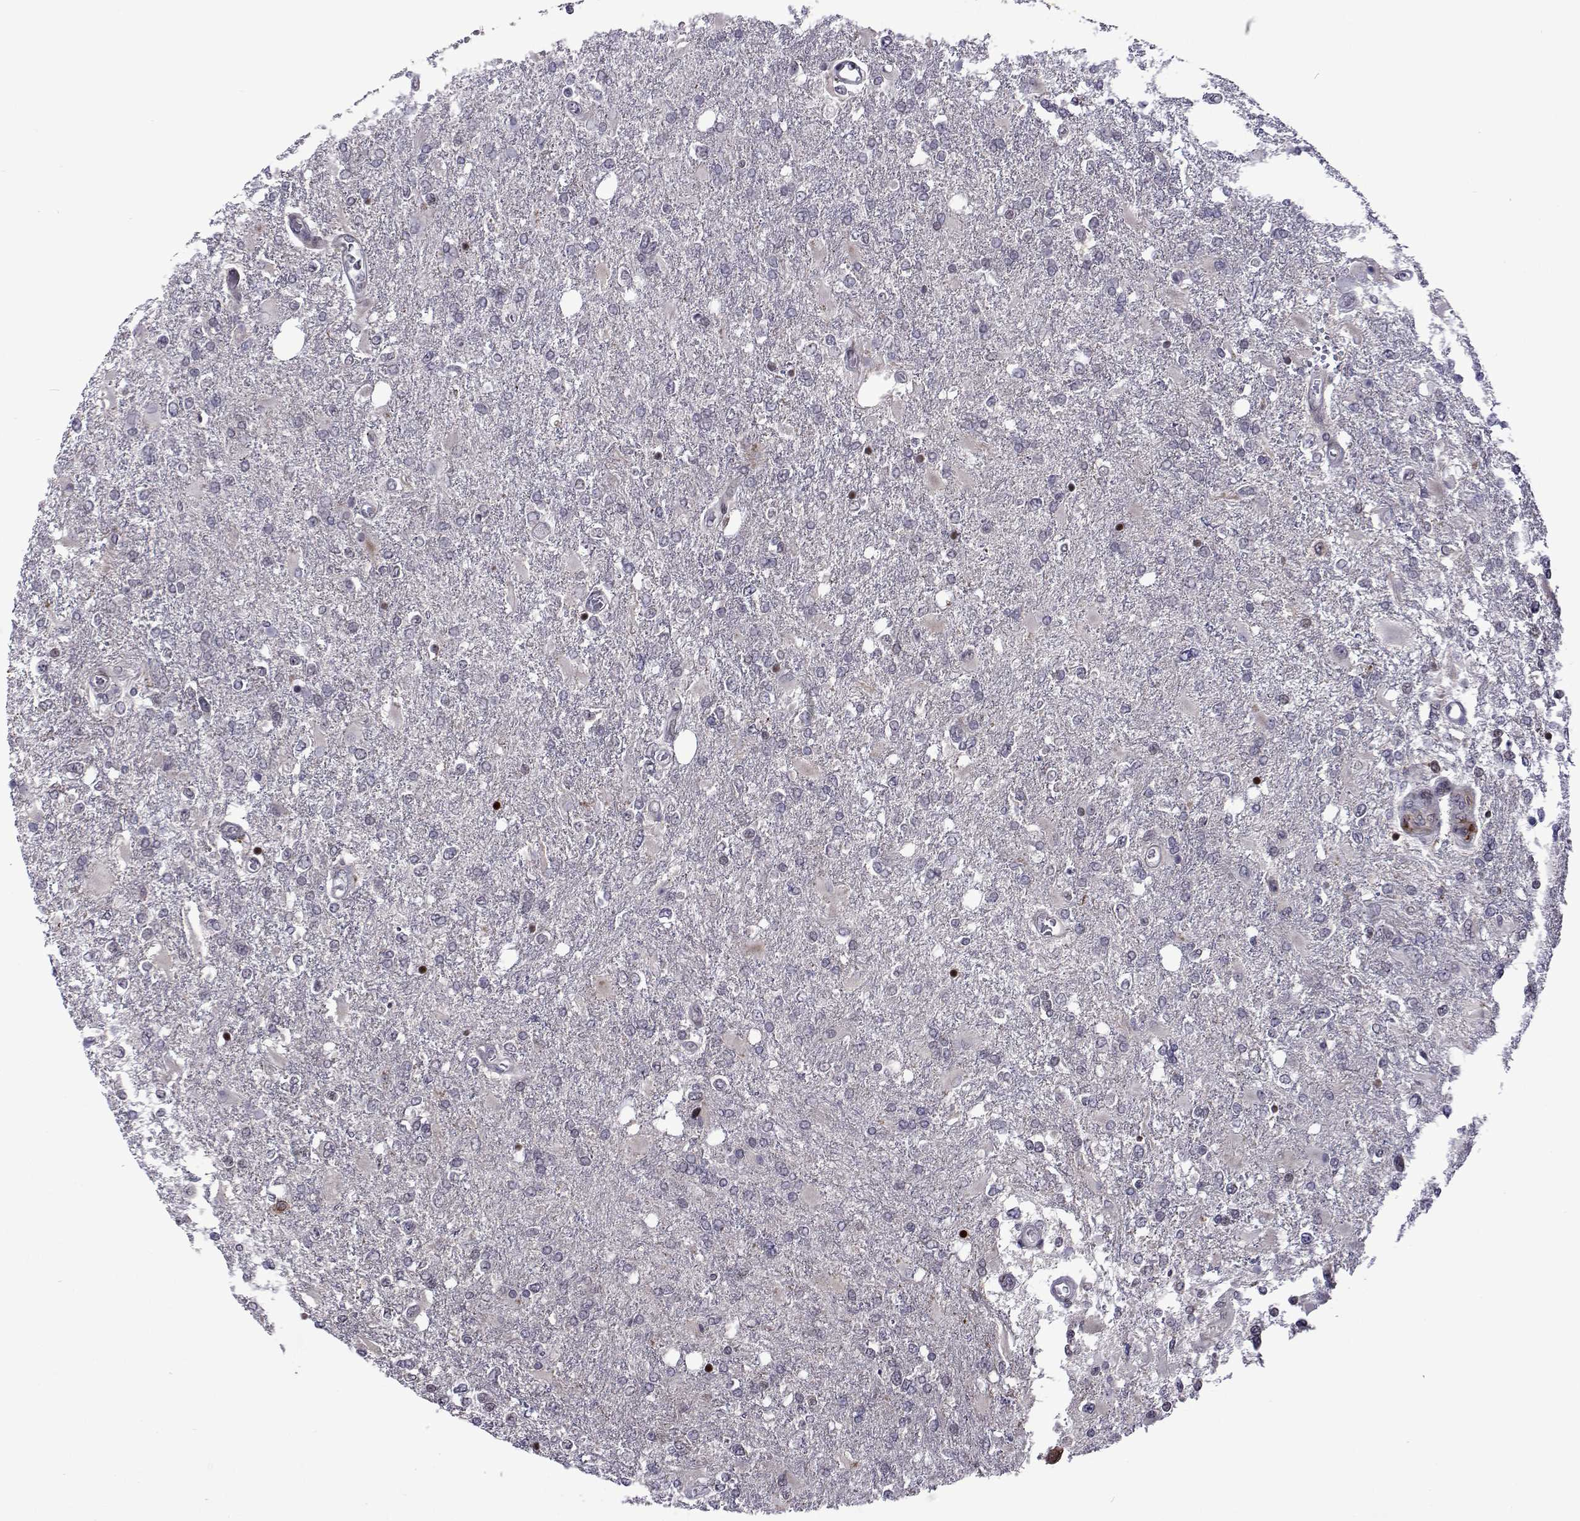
{"staining": {"intensity": "negative", "quantity": "none", "location": "none"}, "tissue": "glioma", "cell_type": "Tumor cells", "image_type": "cancer", "snomed": [{"axis": "morphology", "description": "Glioma, malignant, High grade"}, {"axis": "topography", "description": "Cerebral cortex"}], "caption": "Micrograph shows no significant protein expression in tumor cells of glioma.", "gene": "EFCAB3", "patient": {"sex": "male", "age": 79}}